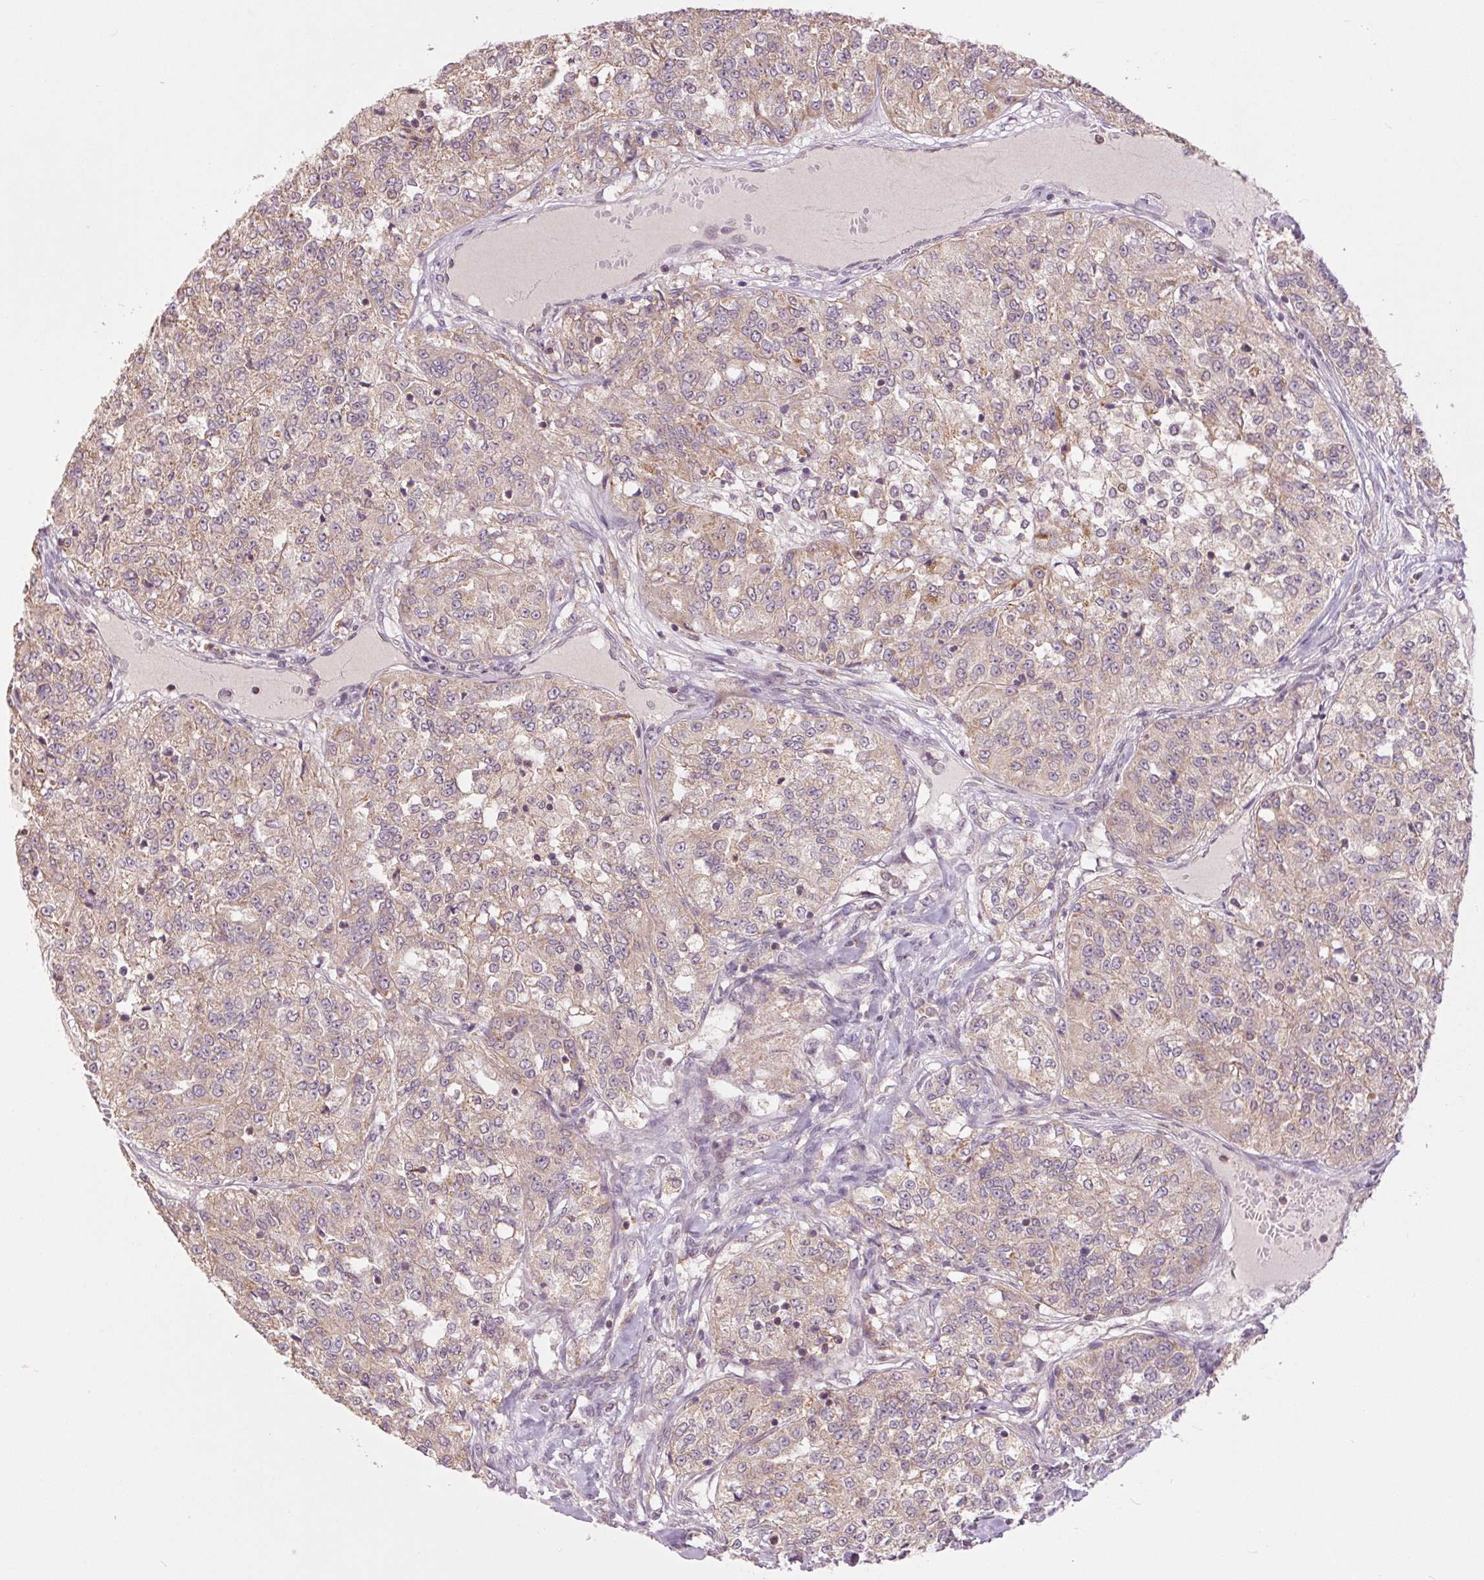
{"staining": {"intensity": "weak", "quantity": ">75%", "location": "cytoplasmic/membranous"}, "tissue": "renal cancer", "cell_type": "Tumor cells", "image_type": "cancer", "snomed": [{"axis": "morphology", "description": "Adenocarcinoma, NOS"}, {"axis": "topography", "description": "Kidney"}], "caption": "This micrograph displays IHC staining of human renal cancer (adenocarcinoma), with low weak cytoplasmic/membranous staining in approximately >75% of tumor cells.", "gene": "MAP3K5", "patient": {"sex": "female", "age": 63}}